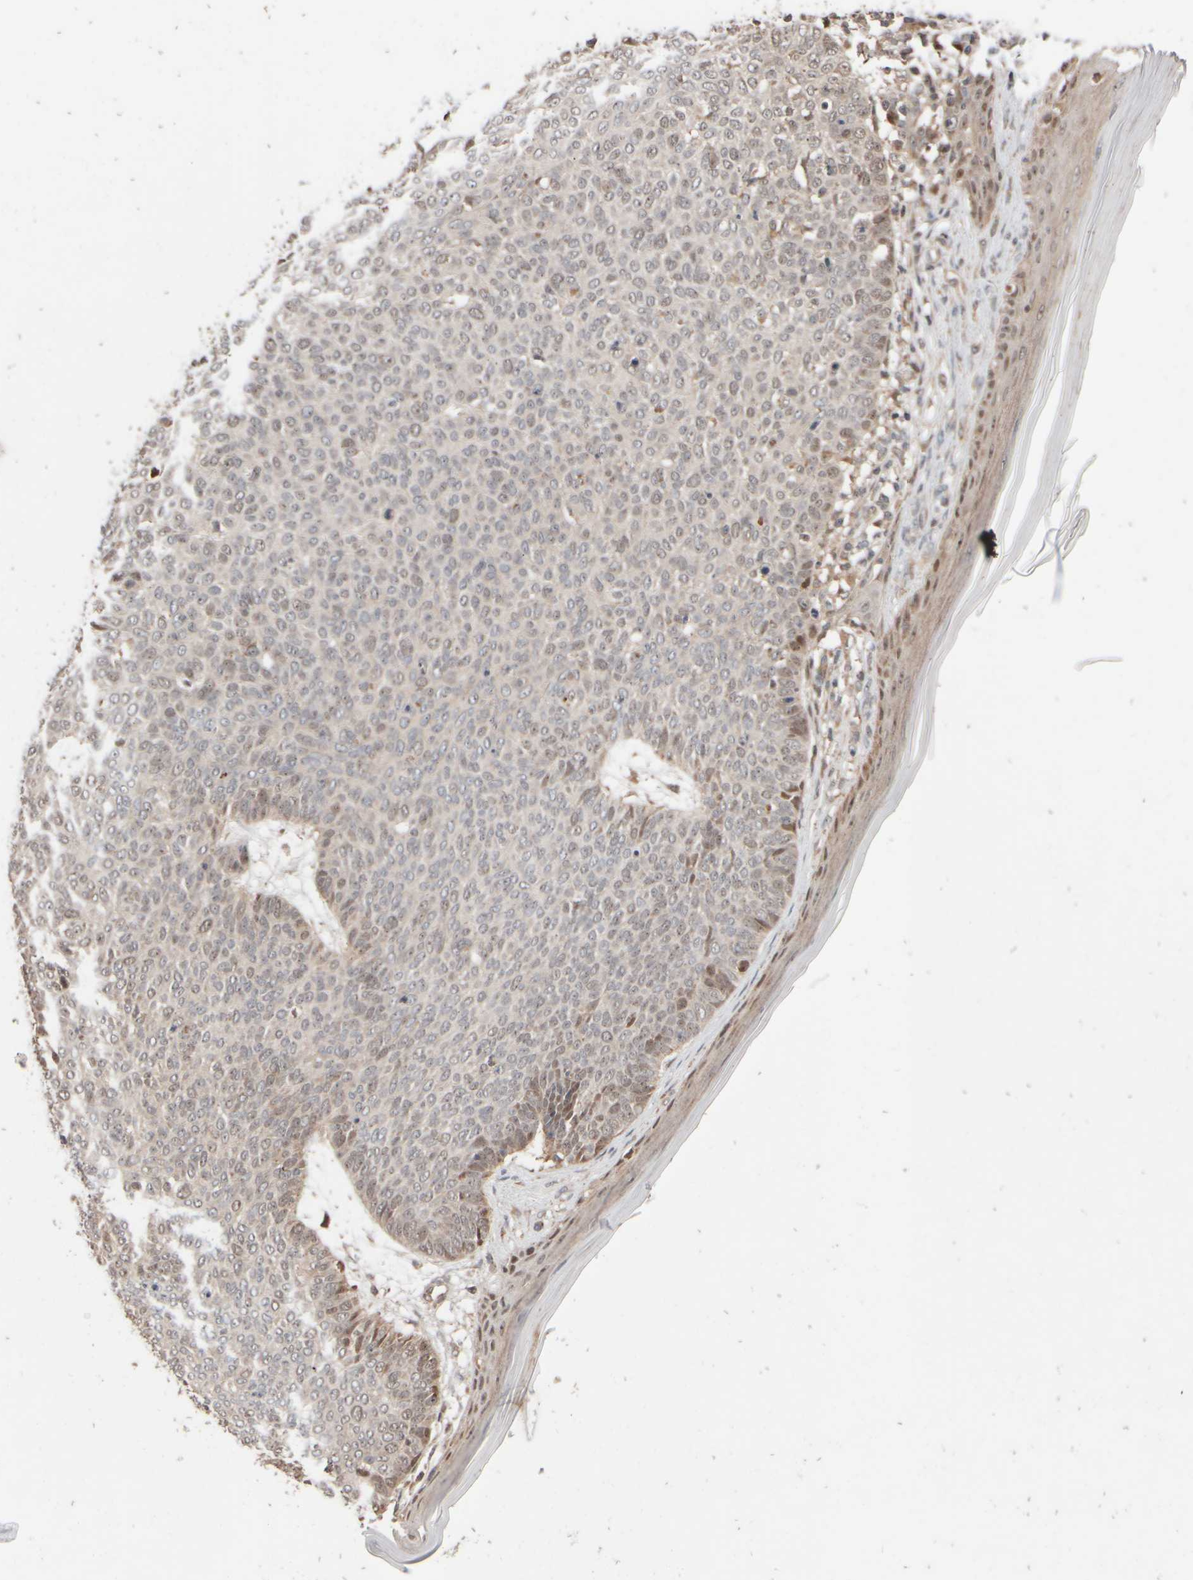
{"staining": {"intensity": "weak", "quantity": "<25%", "location": "nuclear"}, "tissue": "skin cancer", "cell_type": "Tumor cells", "image_type": "cancer", "snomed": [{"axis": "morphology", "description": "Normal tissue, NOS"}, {"axis": "morphology", "description": "Basal cell carcinoma"}, {"axis": "topography", "description": "Skin"}], "caption": "Protein analysis of skin basal cell carcinoma reveals no significant staining in tumor cells.", "gene": "ABHD11", "patient": {"sex": "male", "age": 50}}